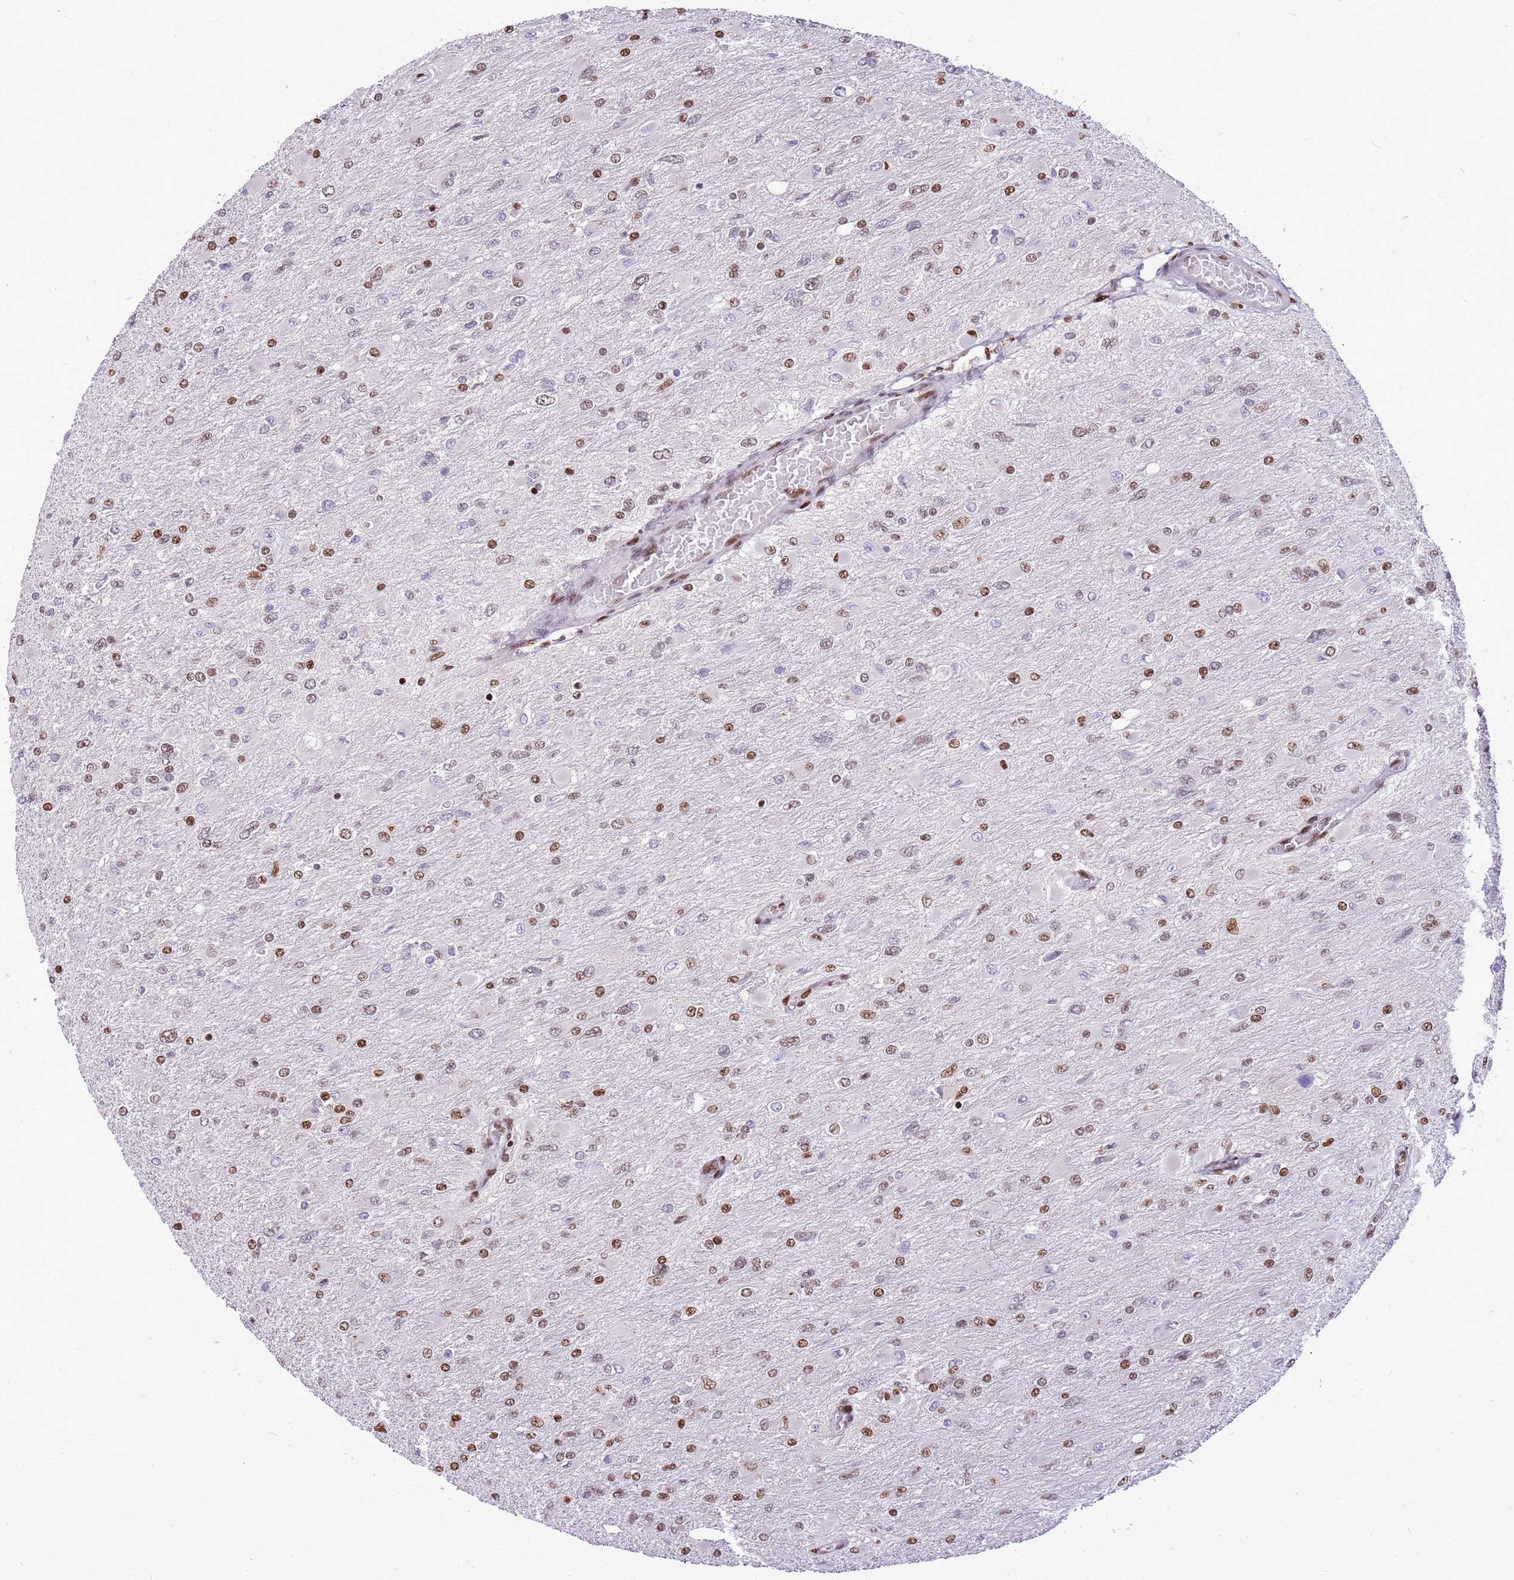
{"staining": {"intensity": "moderate", "quantity": "25%-75%", "location": "nuclear"}, "tissue": "glioma", "cell_type": "Tumor cells", "image_type": "cancer", "snomed": [{"axis": "morphology", "description": "Glioma, malignant, High grade"}, {"axis": "topography", "description": "Cerebral cortex"}], "caption": "A high-resolution histopathology image shows IHC staining of high-grade glioma (malignant), which displays moderate nuclear positivity in approximately 25%-75% of tumor cells.", "gene": "WASHC4", "patient": {"sex": "female", "age": 36}}